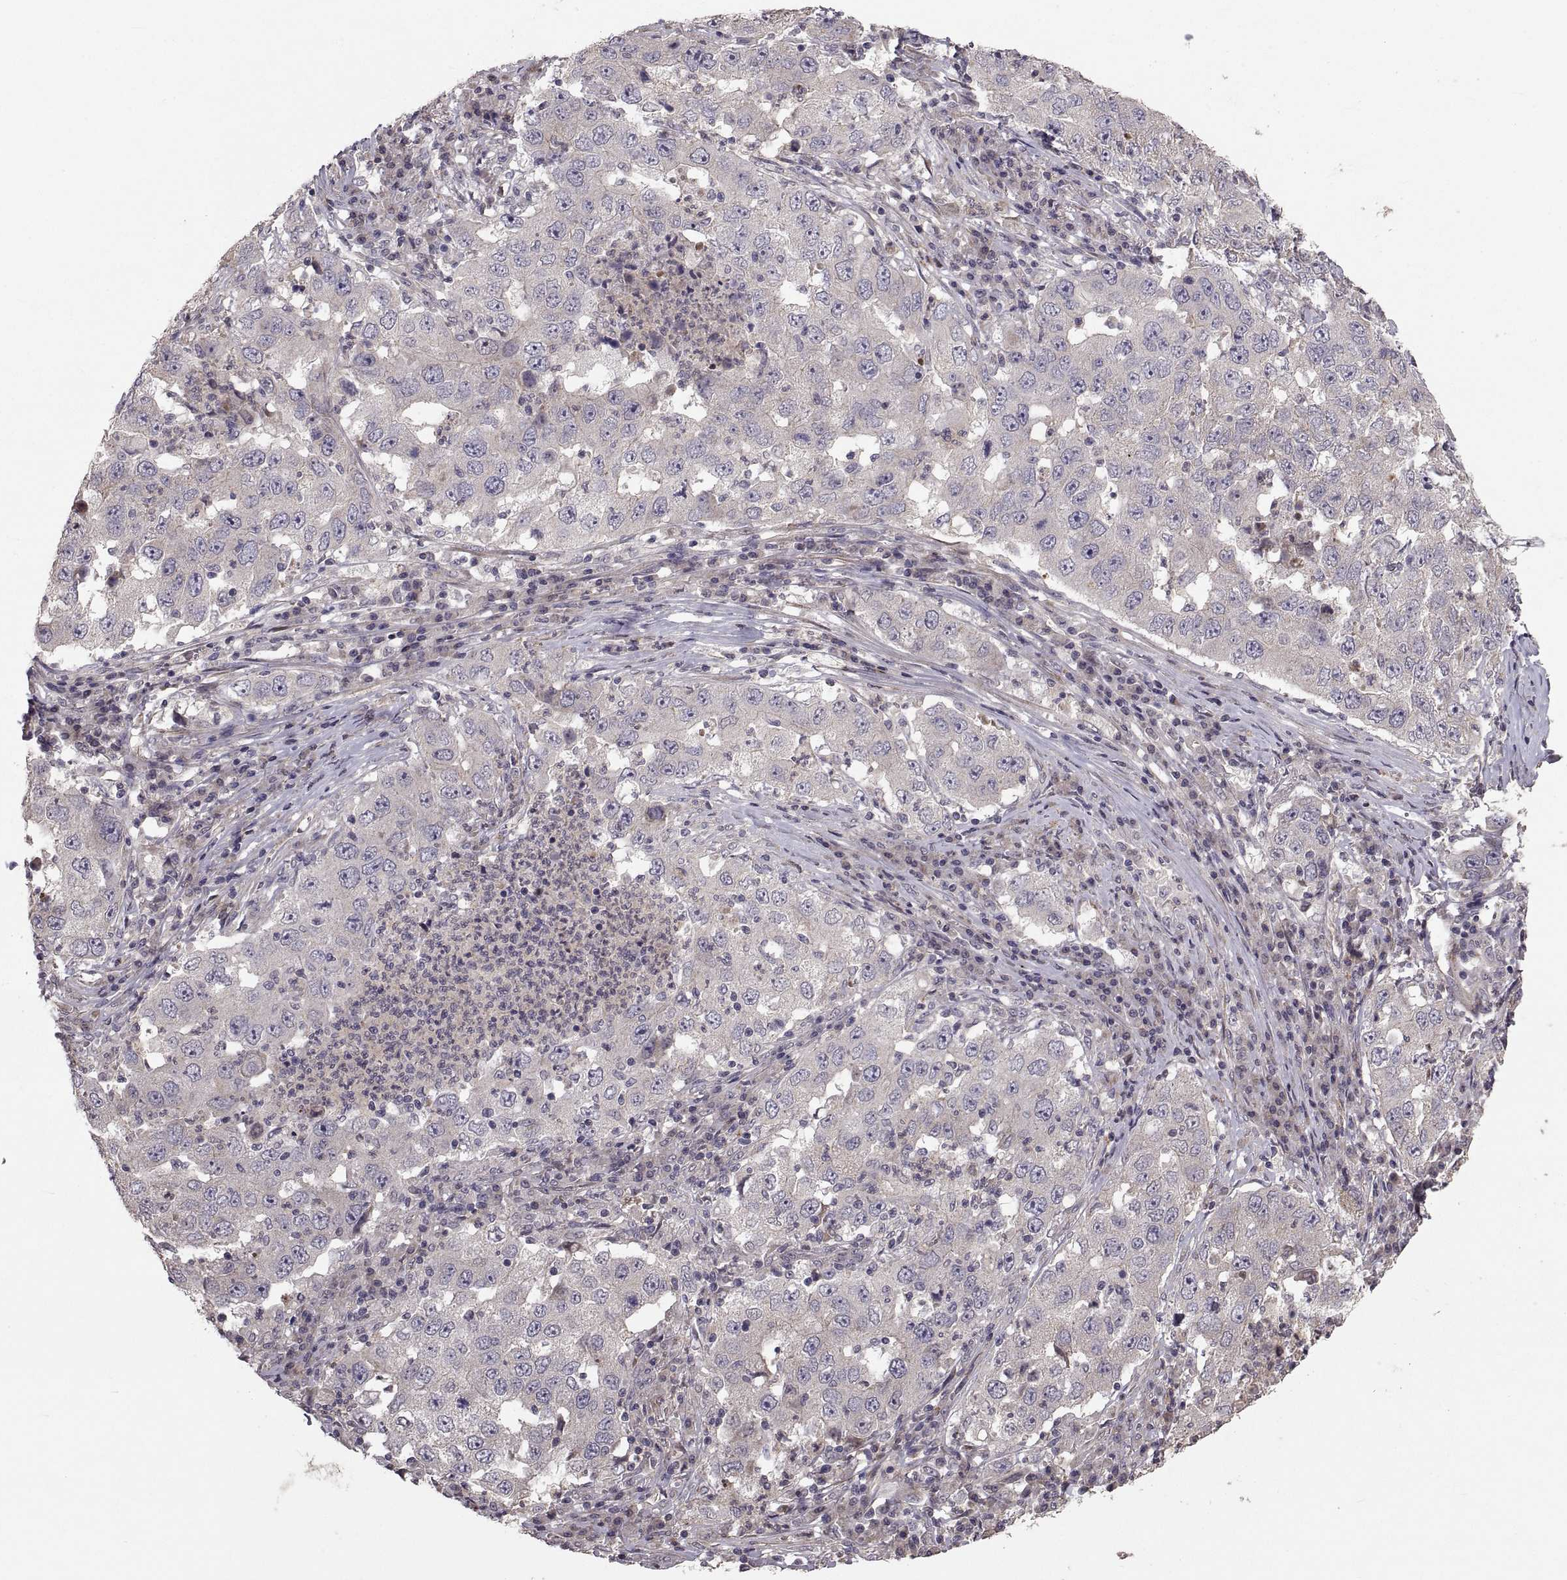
{"staining": {"intensity": "negative", "quantity": "none", "location": "none"}, "tissue": "lung cancer", "cell_type": "Tumor cells", "image_type": "cancer", "snomed": [{"axis": "morphology", "description": "Adenocarcinoma, NOS"}, {"axis": "topography", "description": "Lung"}], "caption": "Immunohistochemistry histopathology image of neoplastic tissue: lung cancer stained with DAB shows no significant protein positivity in tumor cells.", "gene": "PMM2", "patient": {"sex": "male", "age": 73}}